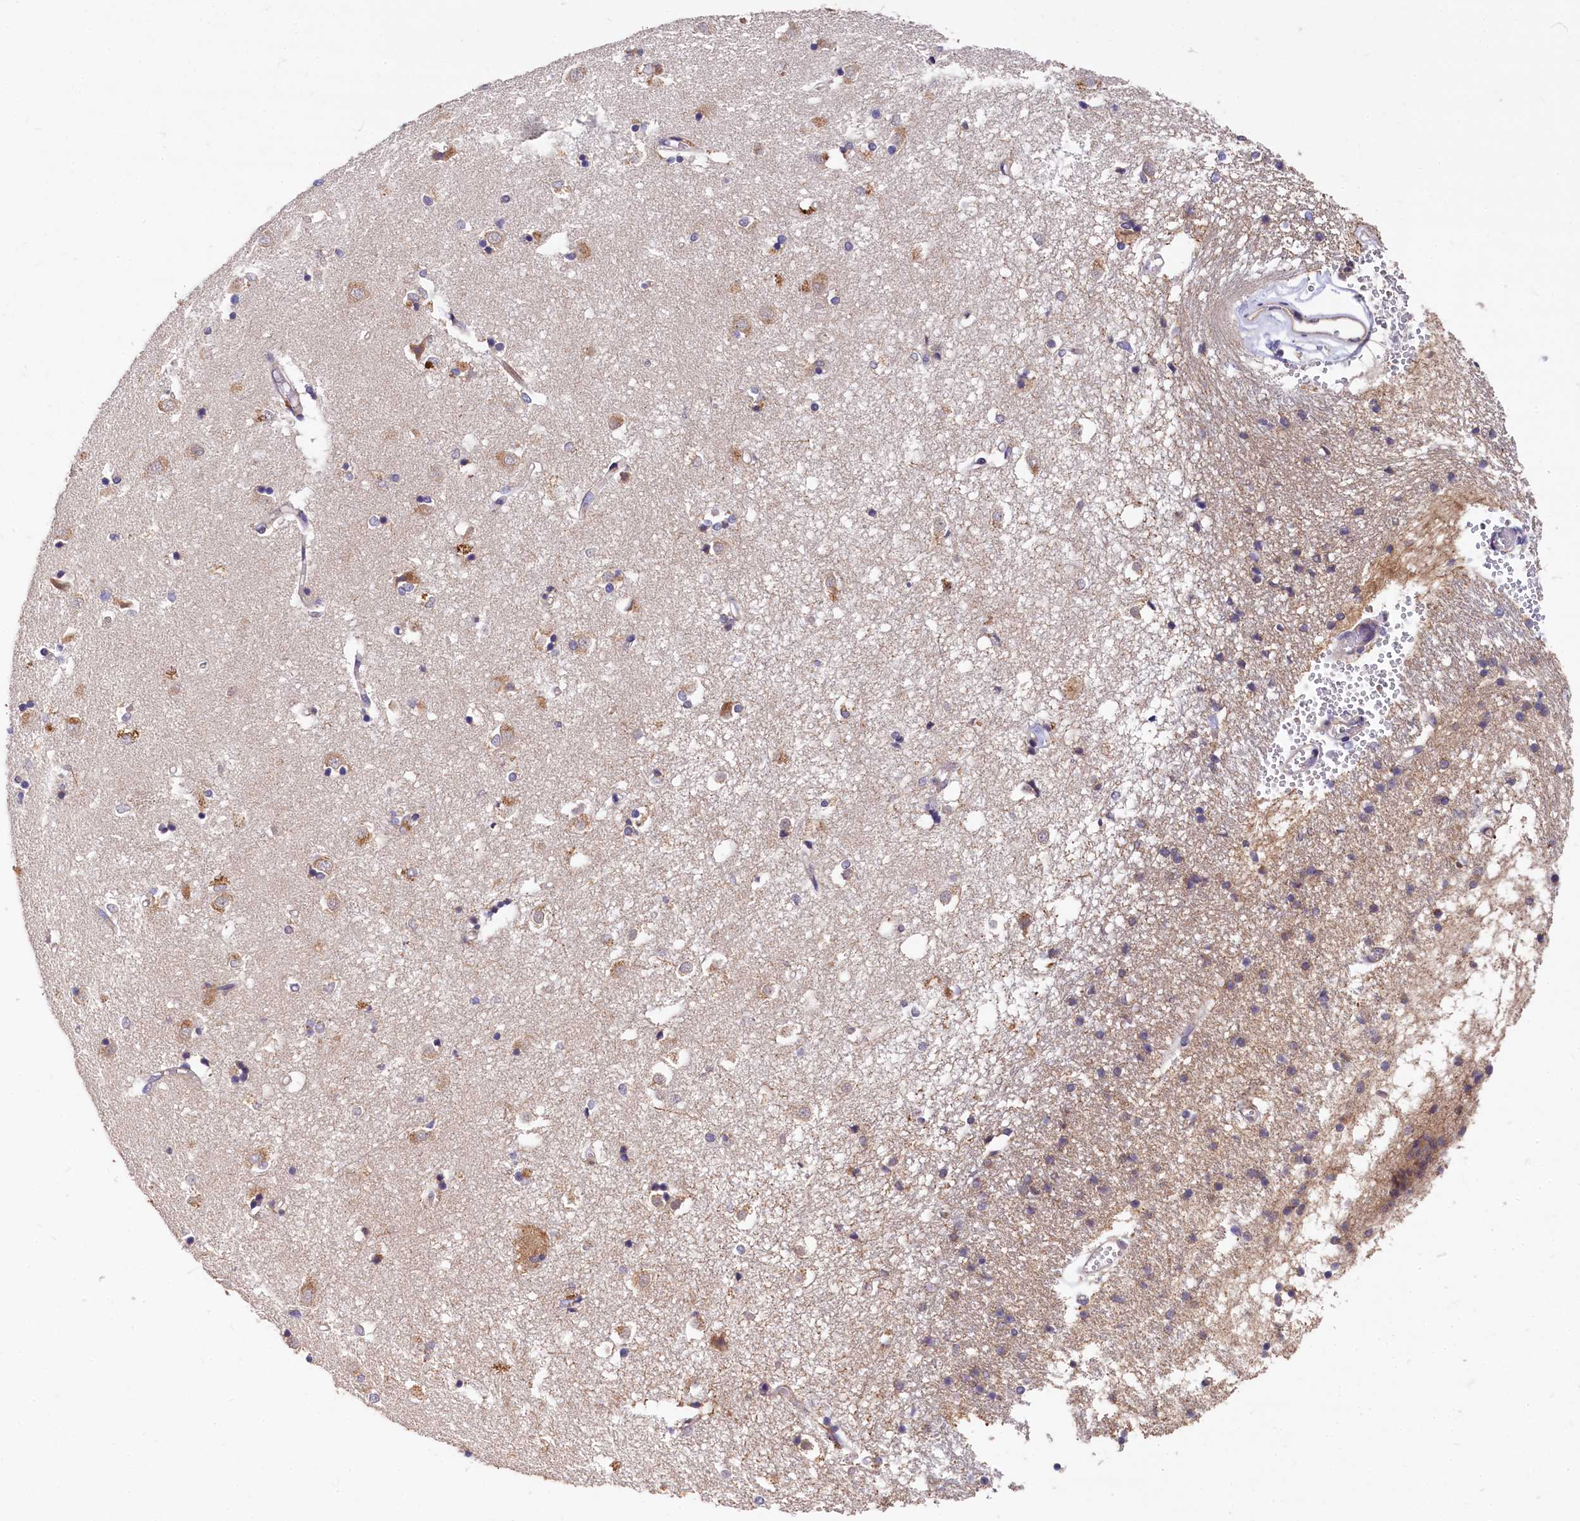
{"staining": {"intensity": "weak", "quantity": "<25%", "location": "cytoplasmic/membranous"}, "tissue": "caudate", "cell_type": "Glial cells", "image_type": "normal", "snomed": [{"axis": "morphology", "description": "Normal tissue, NOS"}, {"axis": "topography", "description": "Lateral ventricle wall"}], "caption": "Immunohistochemical staining of normal human caudate demonstrates no significant expression in glial cells. (IHC, brightfield microscopy, high magnification).", "gene": "EIF2B2", "patient": {"sex": "male", "age": 45}}